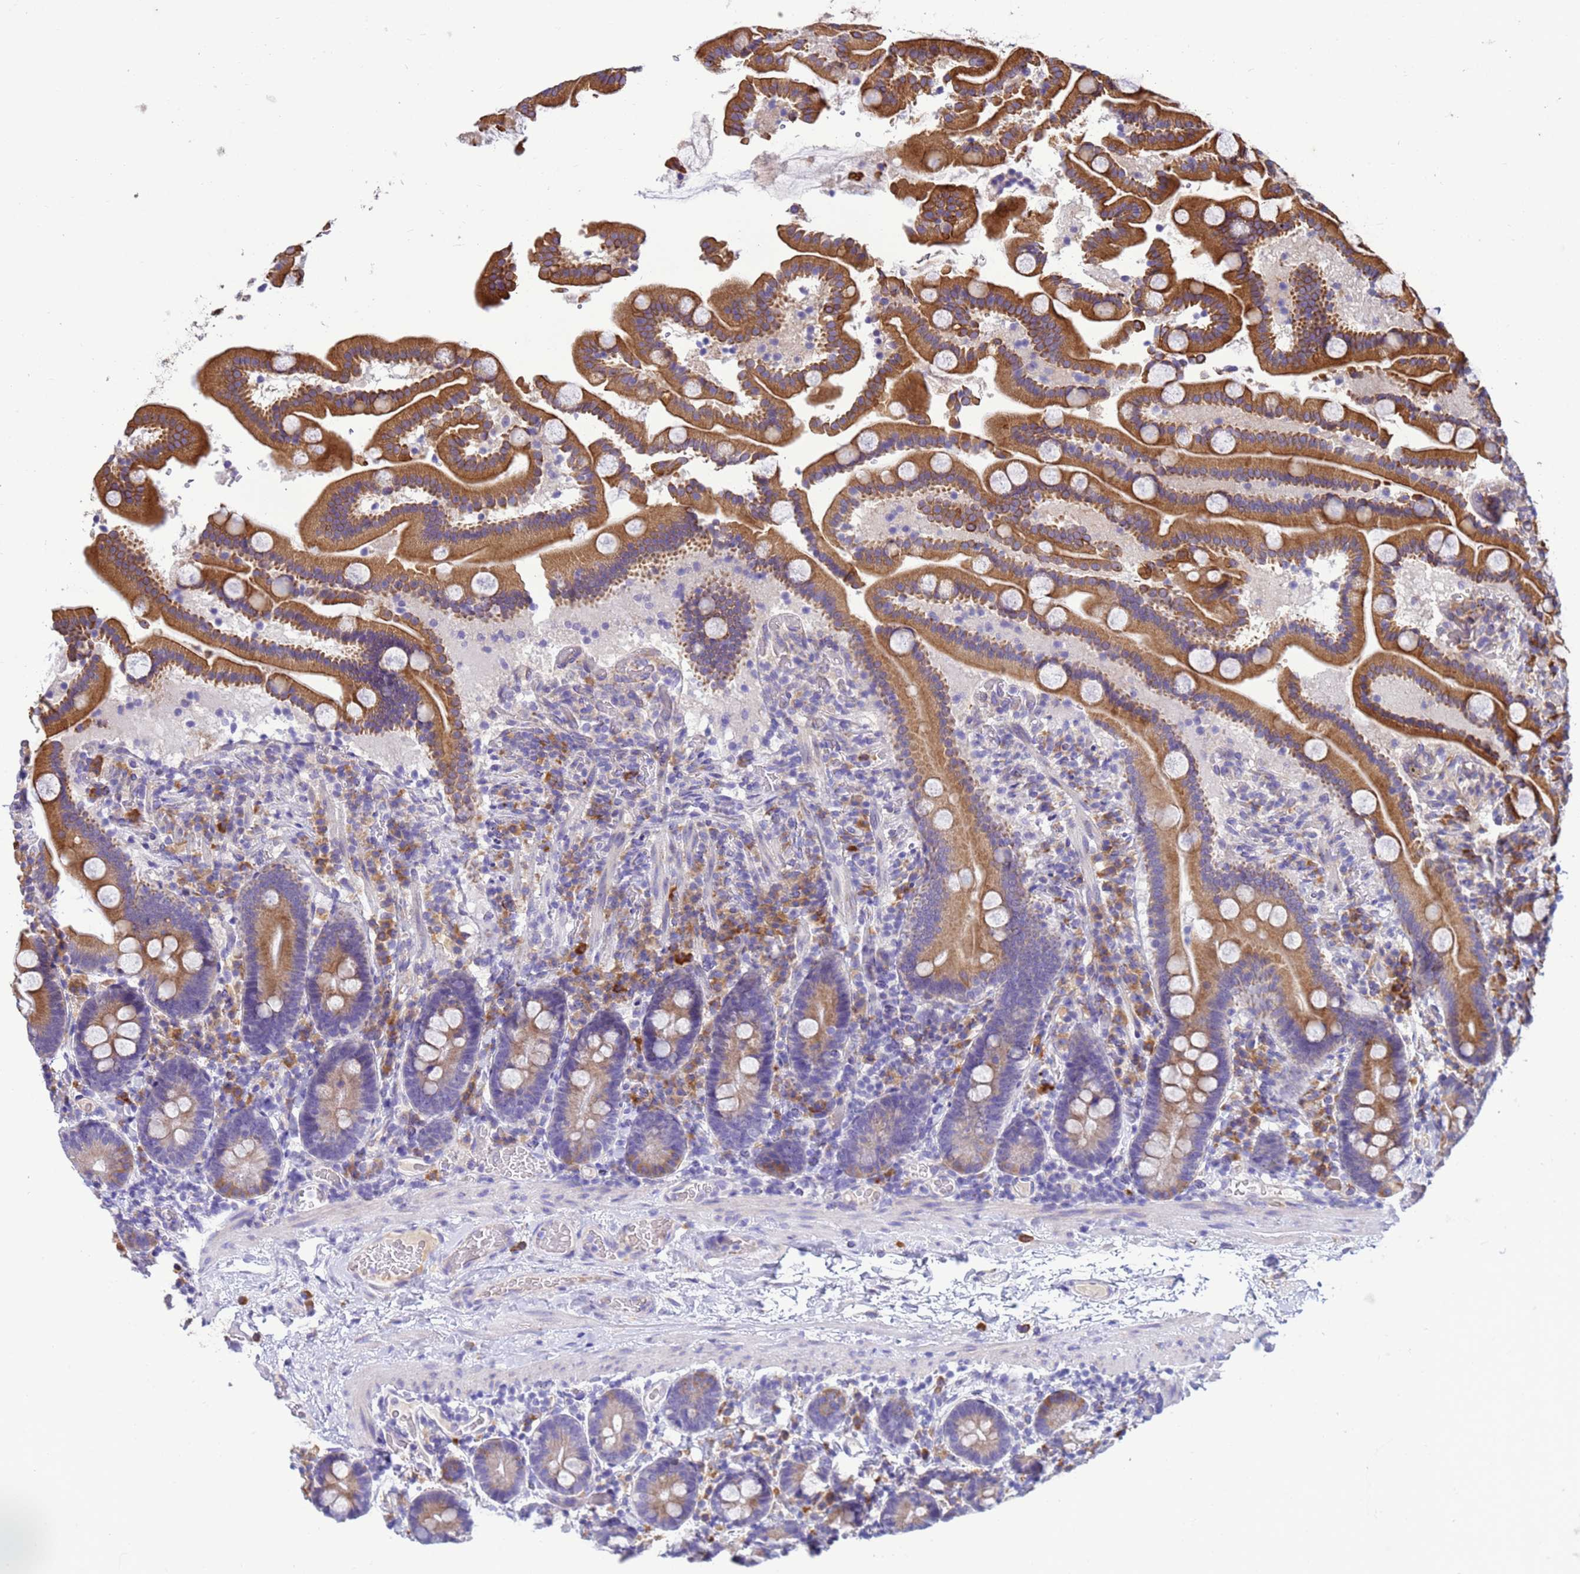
{"staining": {"intensity": "moderate", "quantity": ">75%", "location": "cytoplasmic/membranous"}, "tissue": "duodenum", "cell_type": "Glandular cells", "image_type": "normal", "snomed": [{"axis": "morphology", "description": "Normal tissue, NOS"}, {"axis": "topography", "description": "Duodenum"}], "caption": "Duodenum stained with DAB immunohistochemistry reveals medium levels of moderate cytoplasmic/membranous expression in about >75% of glandular cells.", "gene": "THAP5", "patient": {"sex": "male", "age": 55}}